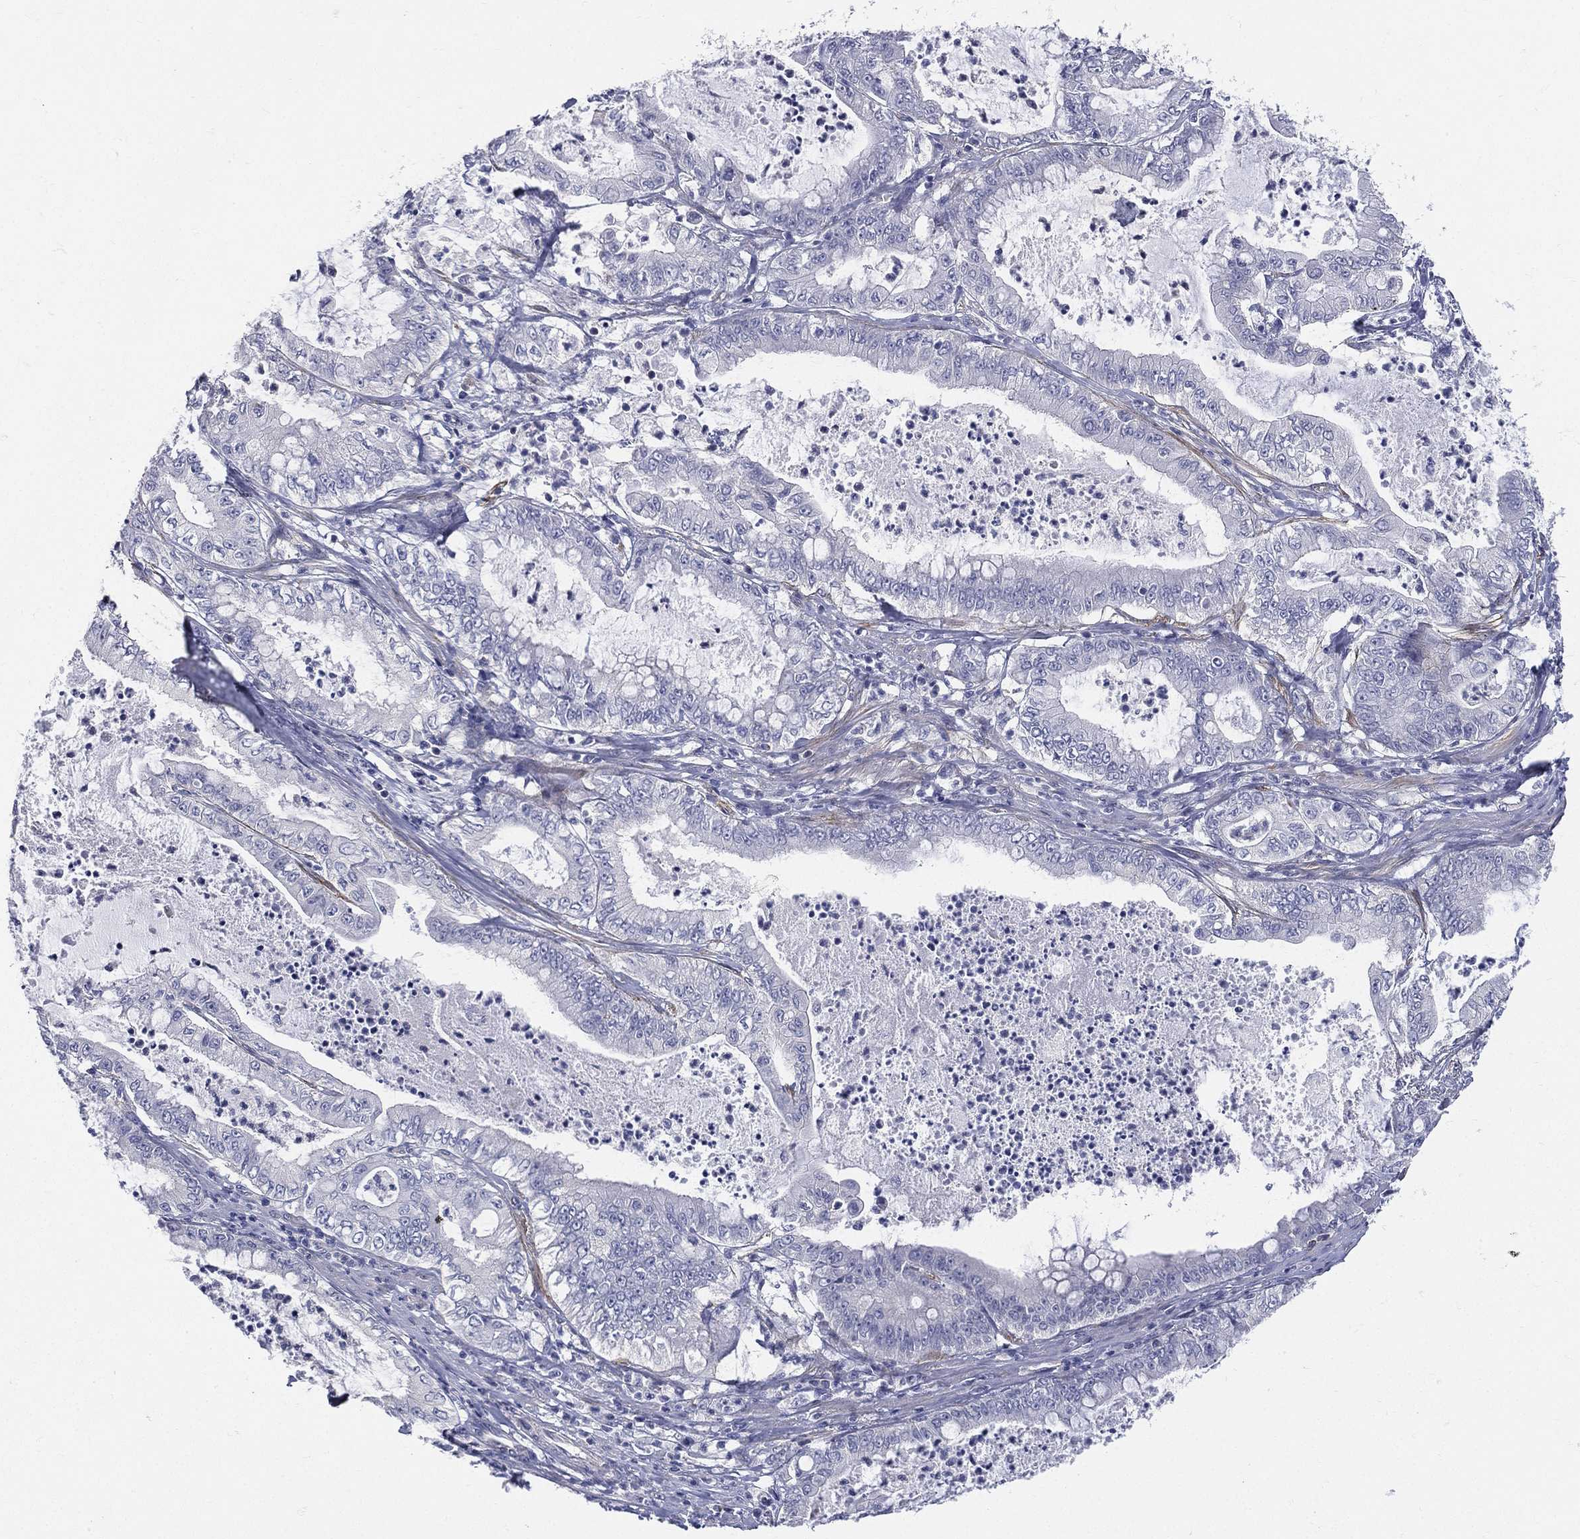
{"staining": {"intensity": "negative", "quantity": "none", "location": "none"}, "tissue": "pancreatic cancer", "cell_type": "Tumor cells", "image_type": "cancer", "snomed": [{"axis": "morphology", "description": "Adenocarcinoma, NOS"}, {"axis": "topography", "description": "Pancreas"}], "caption": "The micrograph exhibits no significant positivity in tumor cells of pancreatic cancer (adenocarcinoma). (Brightfield microscopy of DAB (3,3'-diaminobenzidine) immunohistochemistry at high magnification).", "gene": "ETNPPL", "patient": {"sex": "male", "age": 71}}